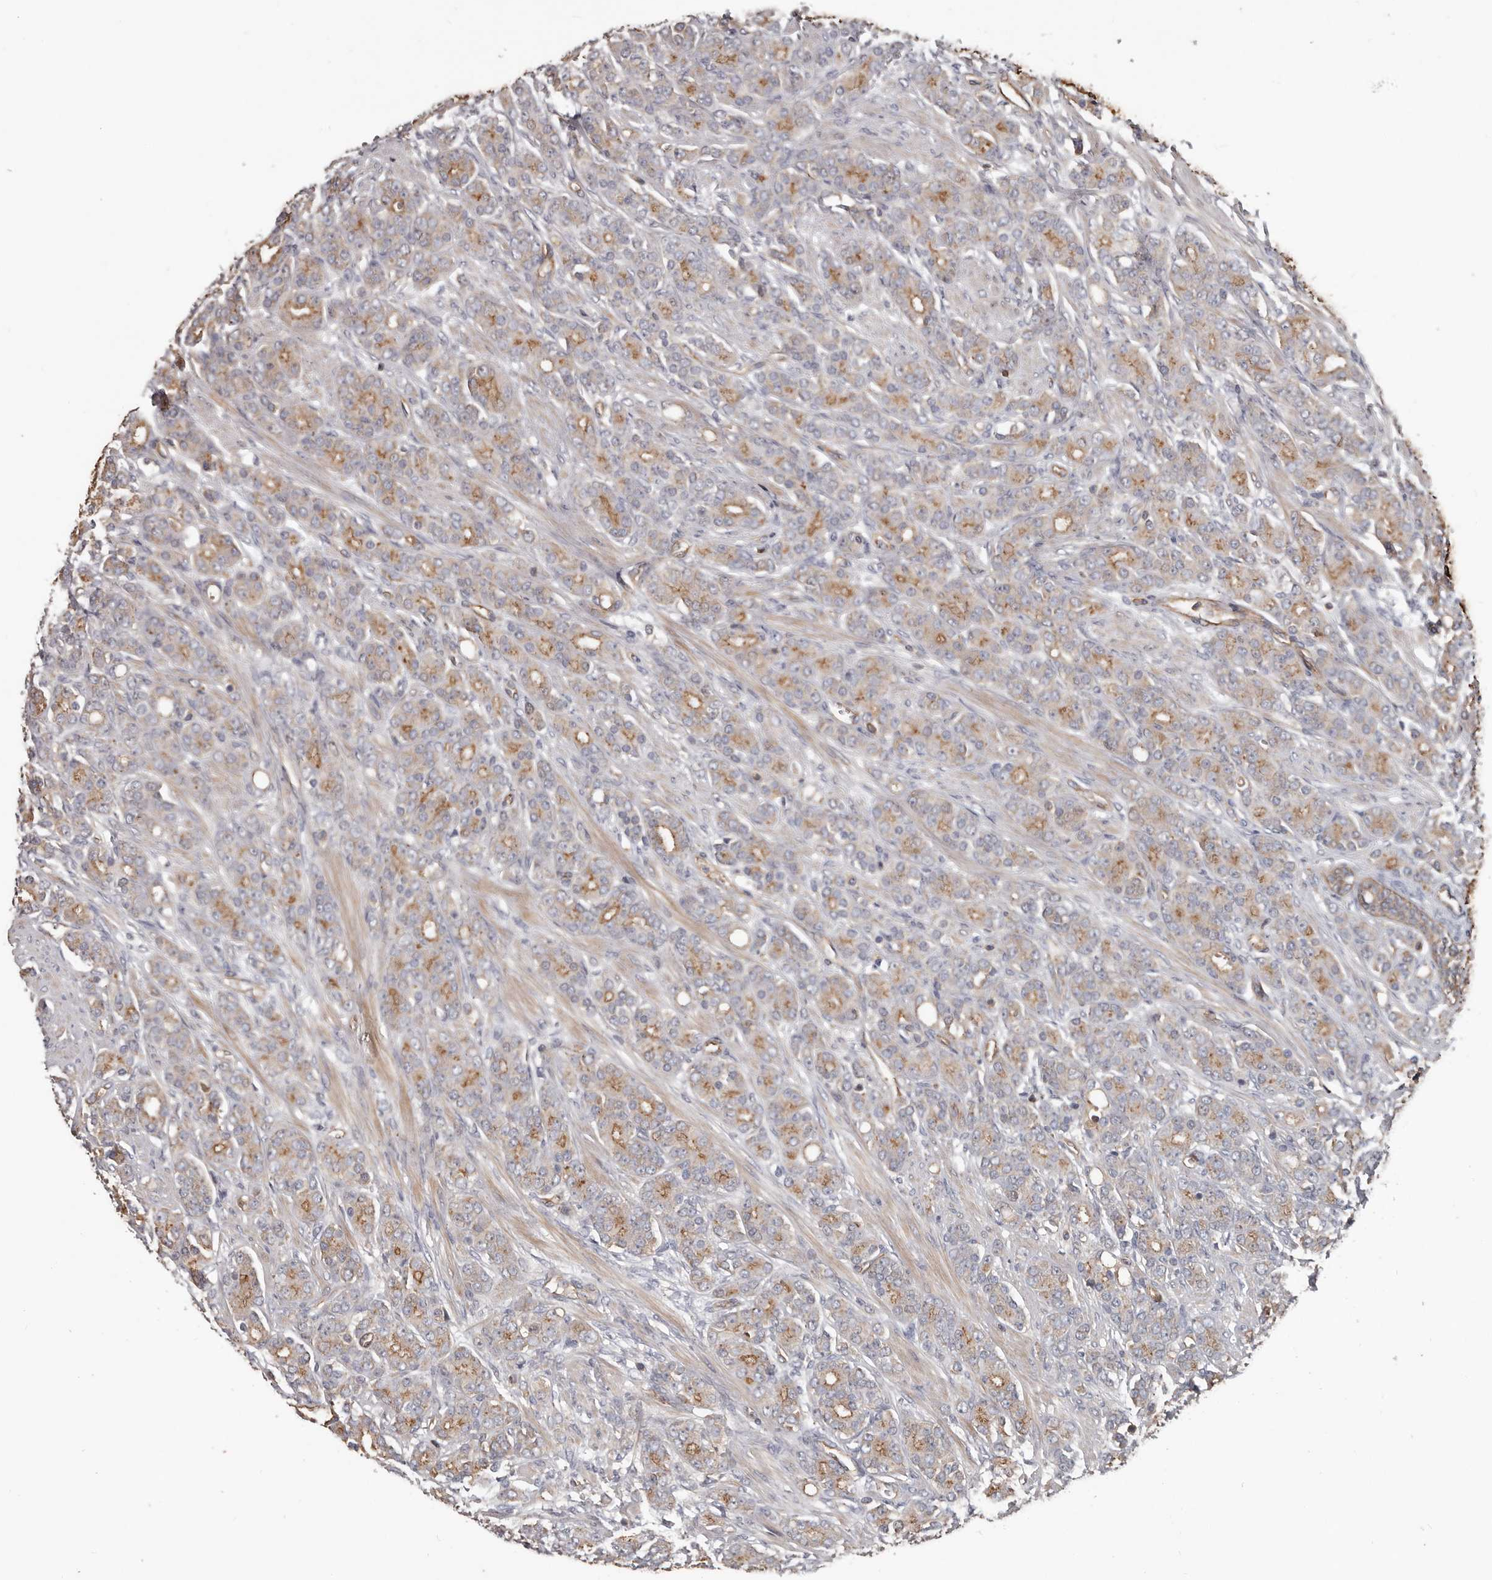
{"staining": {"intensity": "moderate", "quantity": "25%-75%", "location": "cytoplasmic/membranous"}, "tissue": "prostate cancer", "cell_type": "Tumor cells", "image_type": "cancer", "snomed": [{"axis": "morphology", "description": "Adenocarcinoma, High grade"}, {"axis": "topography", "description": "Prostate"}], "caption": "Prostate cancer stained with a brown dye demonstrates moderate cytoplasmic/membranous positive positivity in approximately 25%-75% of tumor cells.", "gene": "PNRC2", "patient": {"sex": "male", "age": 62}}